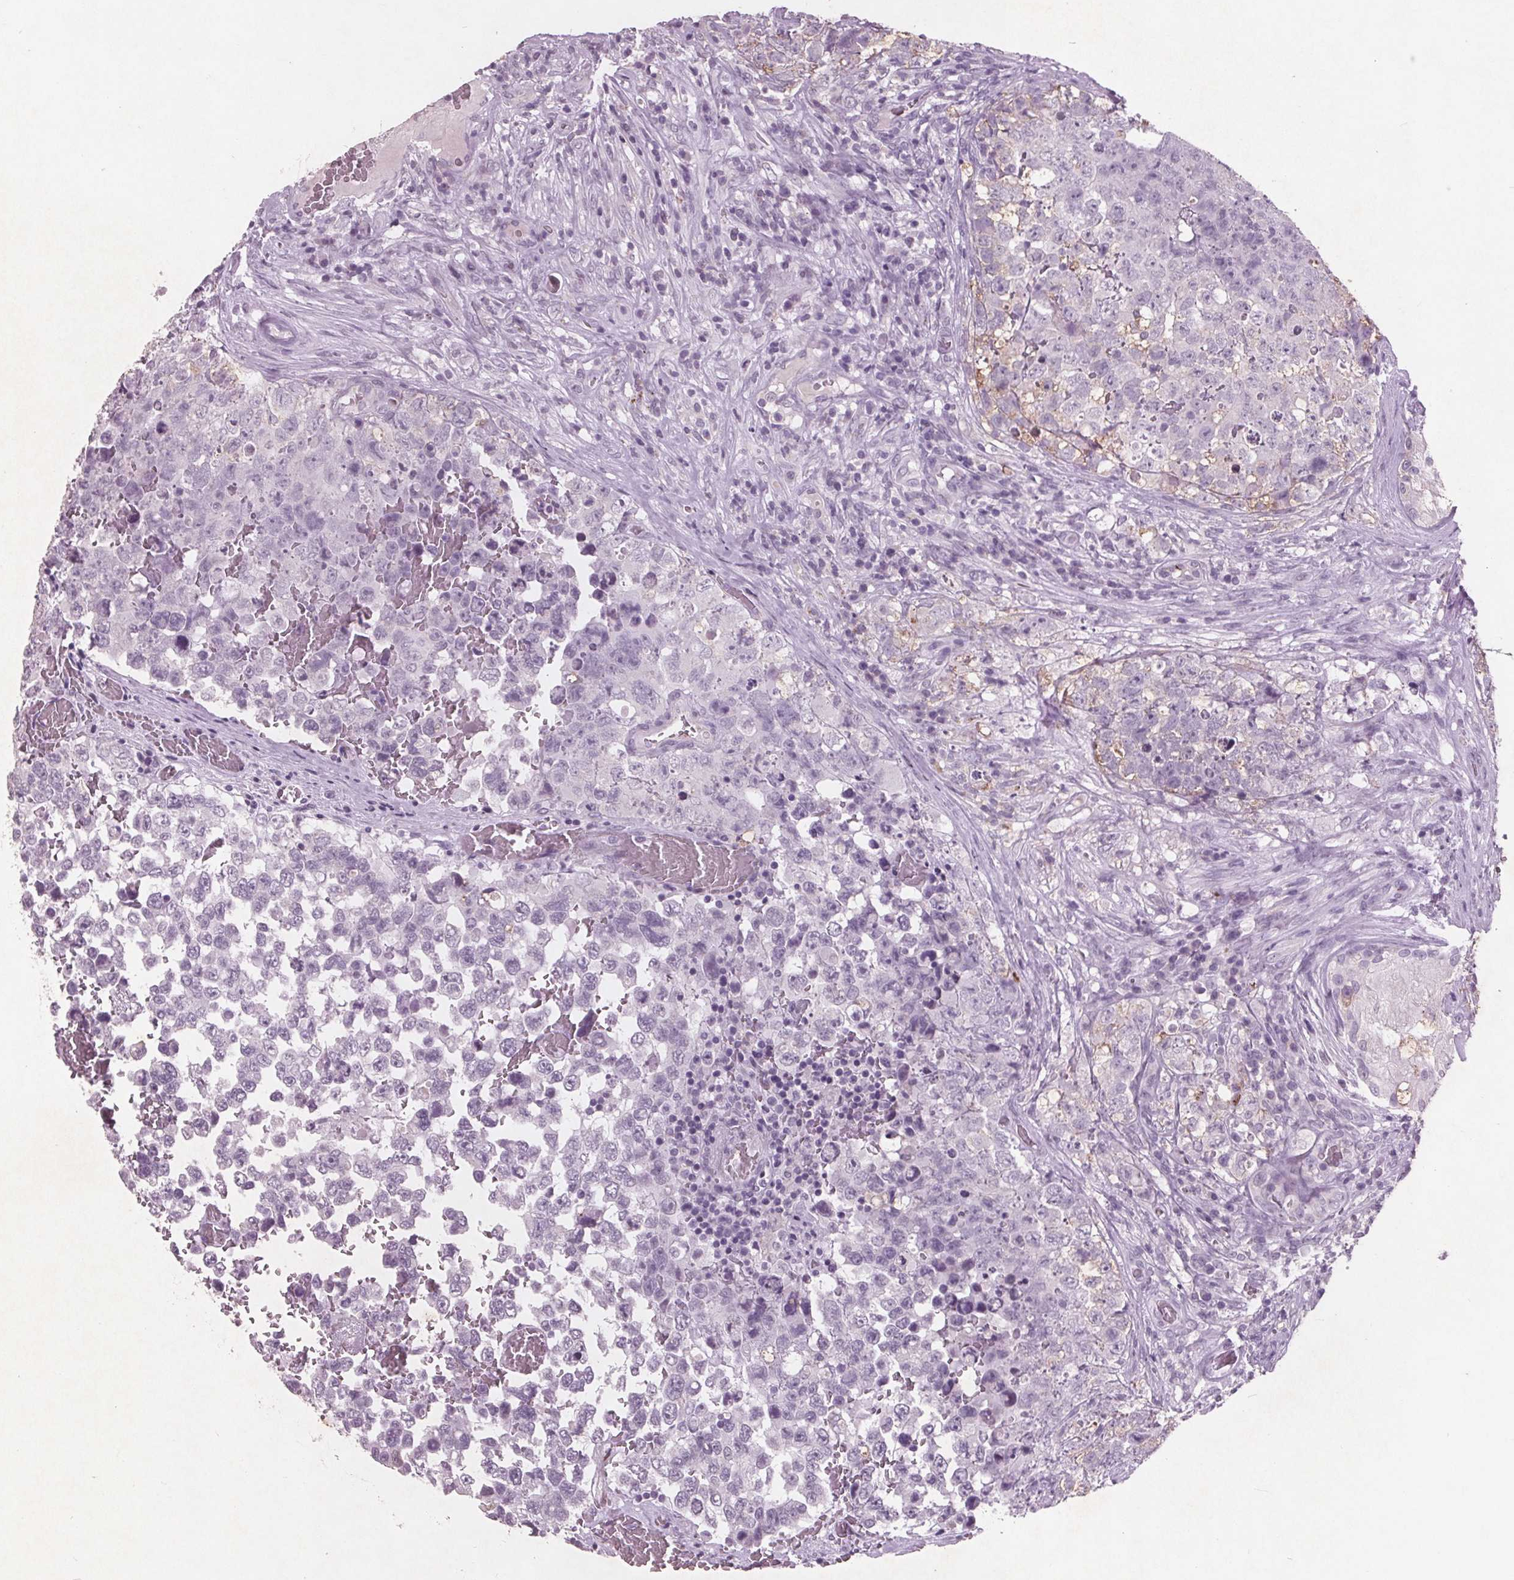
{"staining": {"intensity": "negative", "quantity": "none", "location": "none"}, "tissue": "testis cancer", "cell_type": "Tumor cells", "image_type": "cancer", "snomed": [{"axis": "morphology", "description": "Carcinoma, Embryonal, NOS"}, {"axis": "topography", "description": "Testis"}], "caption": "IHC image of neoplastic tissue: human testis cancer stained with DAB displays no significant protein expression in tumor cells.", "gene": "PTPN14", "patient": {"sex": "male", "age": 18}}